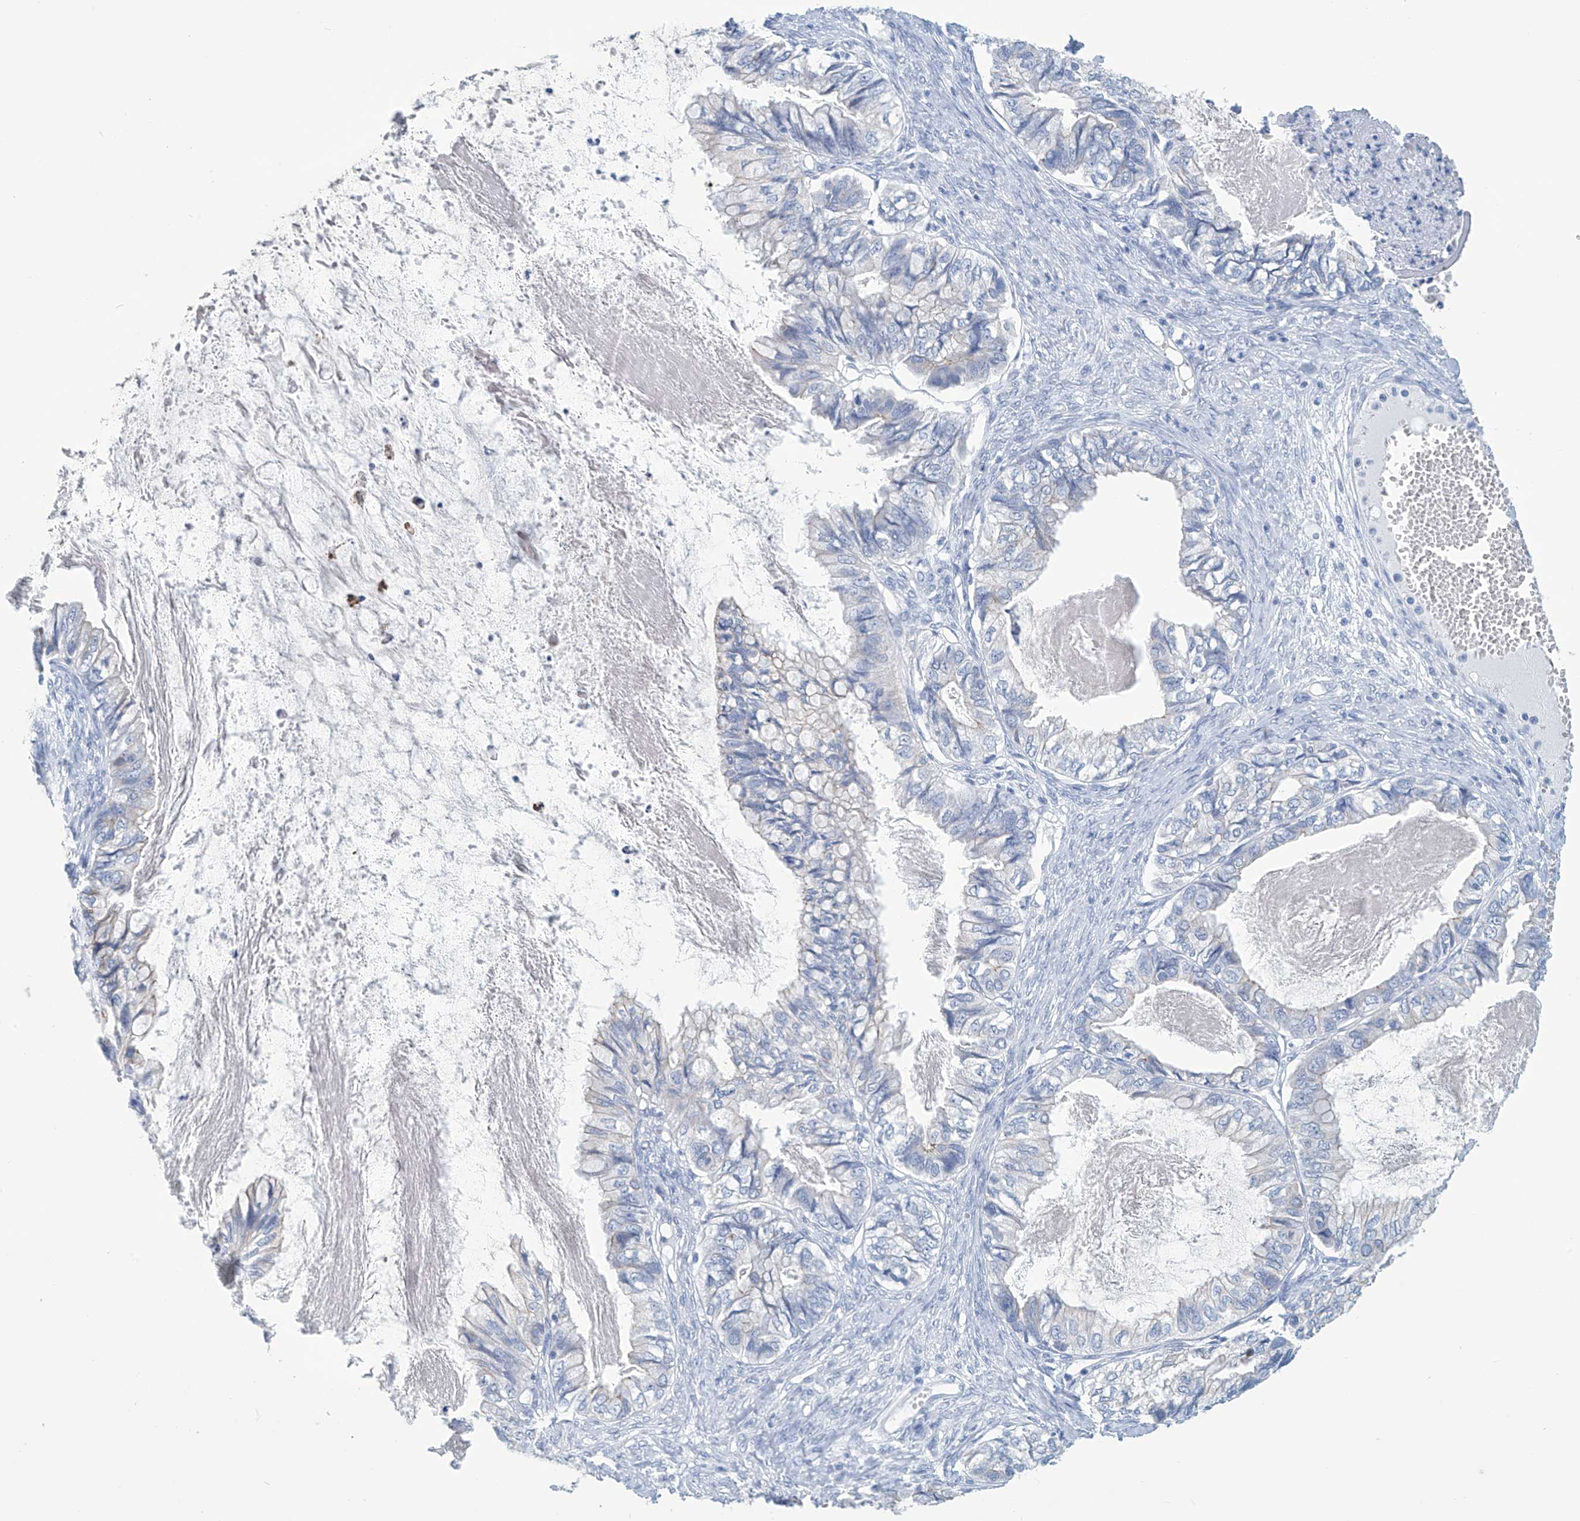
{"staining": {"intensity": "negative", "quantity": "none", "location": "none"}, "tissue": "ovarian cancer", "cell_type": "Tumor cells", "image_type": "cancer", "snomed": [{"axis": "morphology", "description": "Cystadenocarcinoma, mucinous, NOS"}, {"axis": "topography", "description": "Ovary"}], "caption": "A high-resolution histopathology image shows immunohistochemistry staining of ovarian mucinous cystadenocarcinoma, which demonstrates no significant expression in tumor cells. The staining is performed using DAB brown chromogen with nuclei counter-stained in using hematoxylin.", "gene": "DSP", "patient": {"sex": "female", "age": 80}}